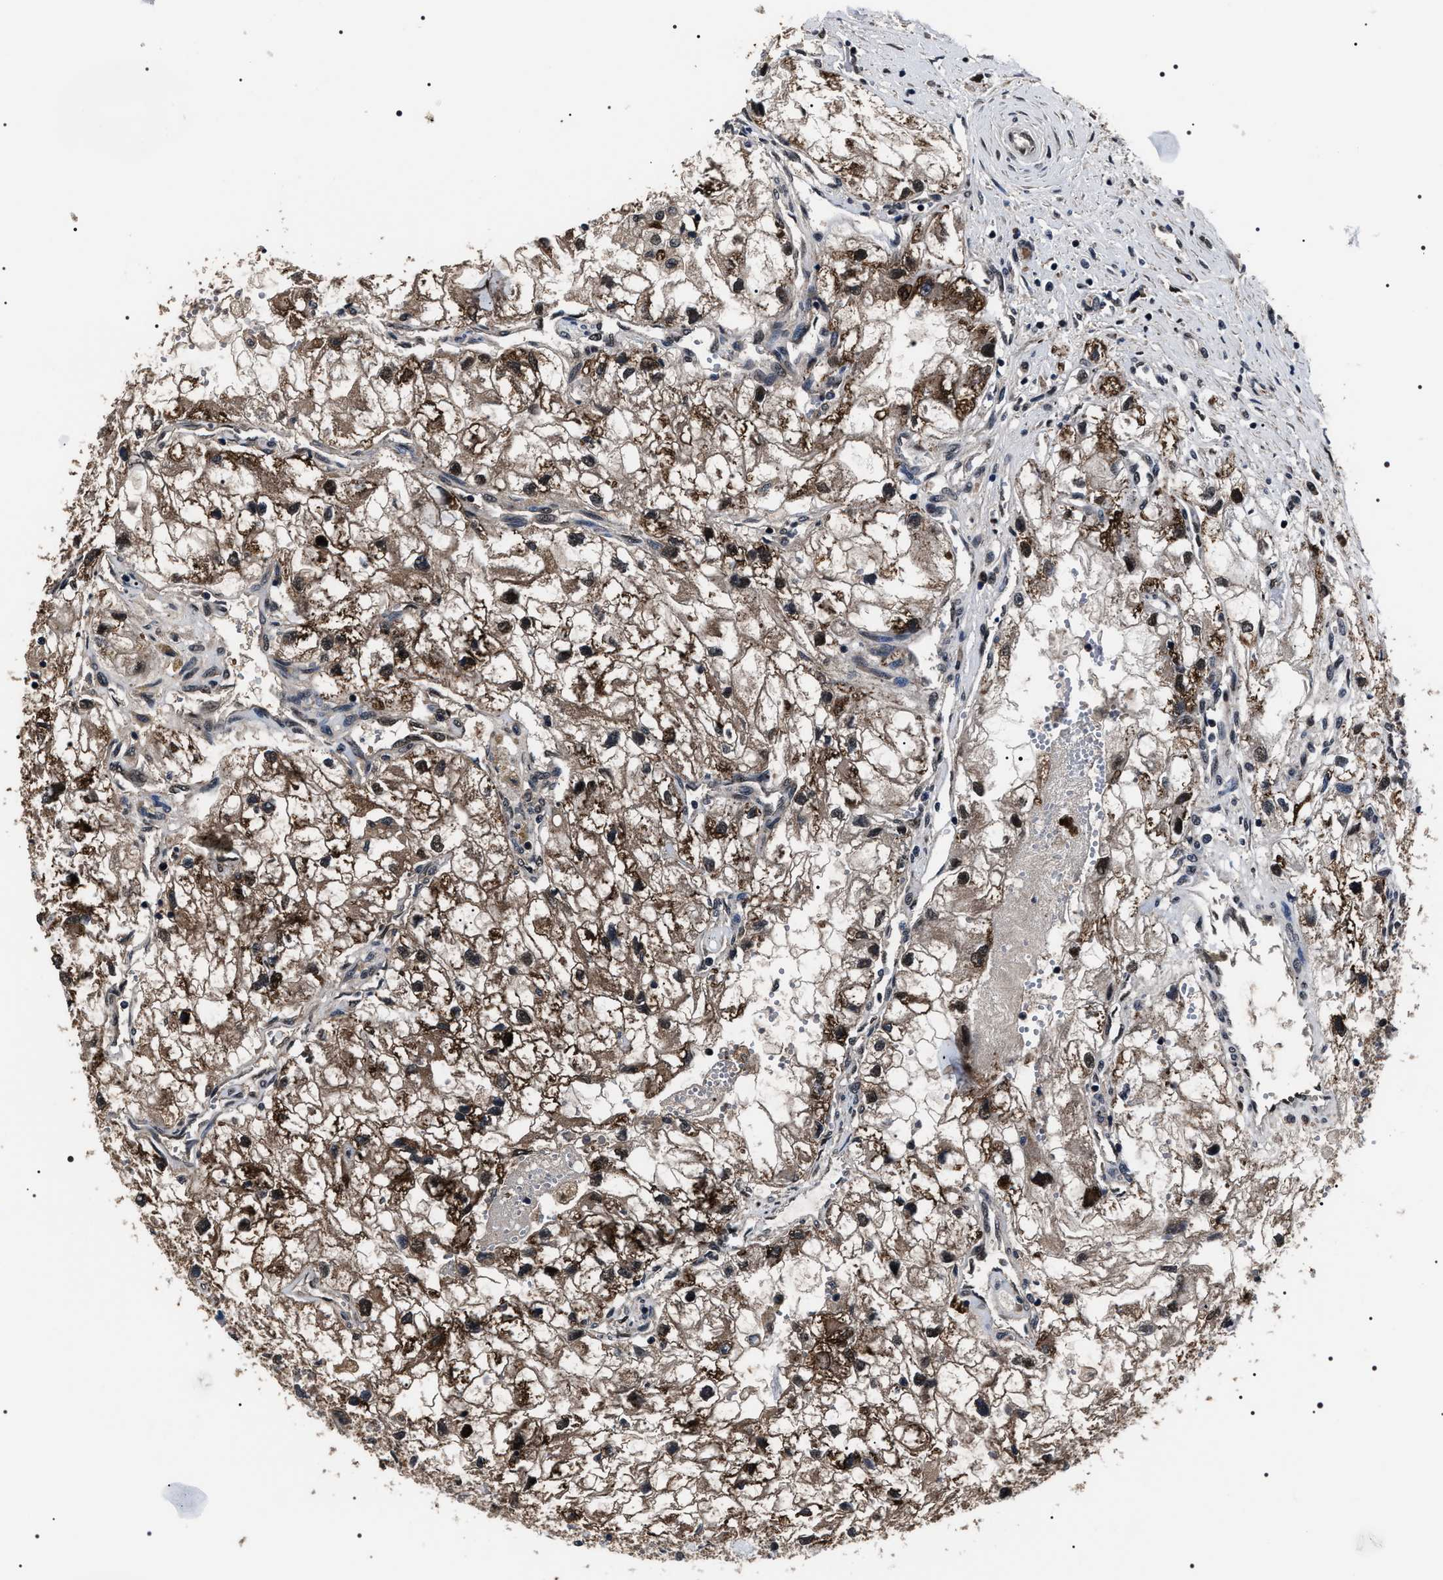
{"staining": {"intensity": "moderate", "quantity": ">75%", "location": "cytoplasmic/membranous,nuclear"}, "tissue": "renal cancer", "cell_type": "Tumor cells", "image_type": "cancer", "snomed": [{"axis": "morphology", "description": "Adenocarcinoma, NOS"}, {"axis": "topography", "description": "Kidney"}], "caption": "Moderate cytoplasmic/membranous and nuclear protein staining is appreciated in about >75% of tumor cells in renal cancer.", "gene": "SIPA1", "patient": {"sex": "female", "age": 70}}